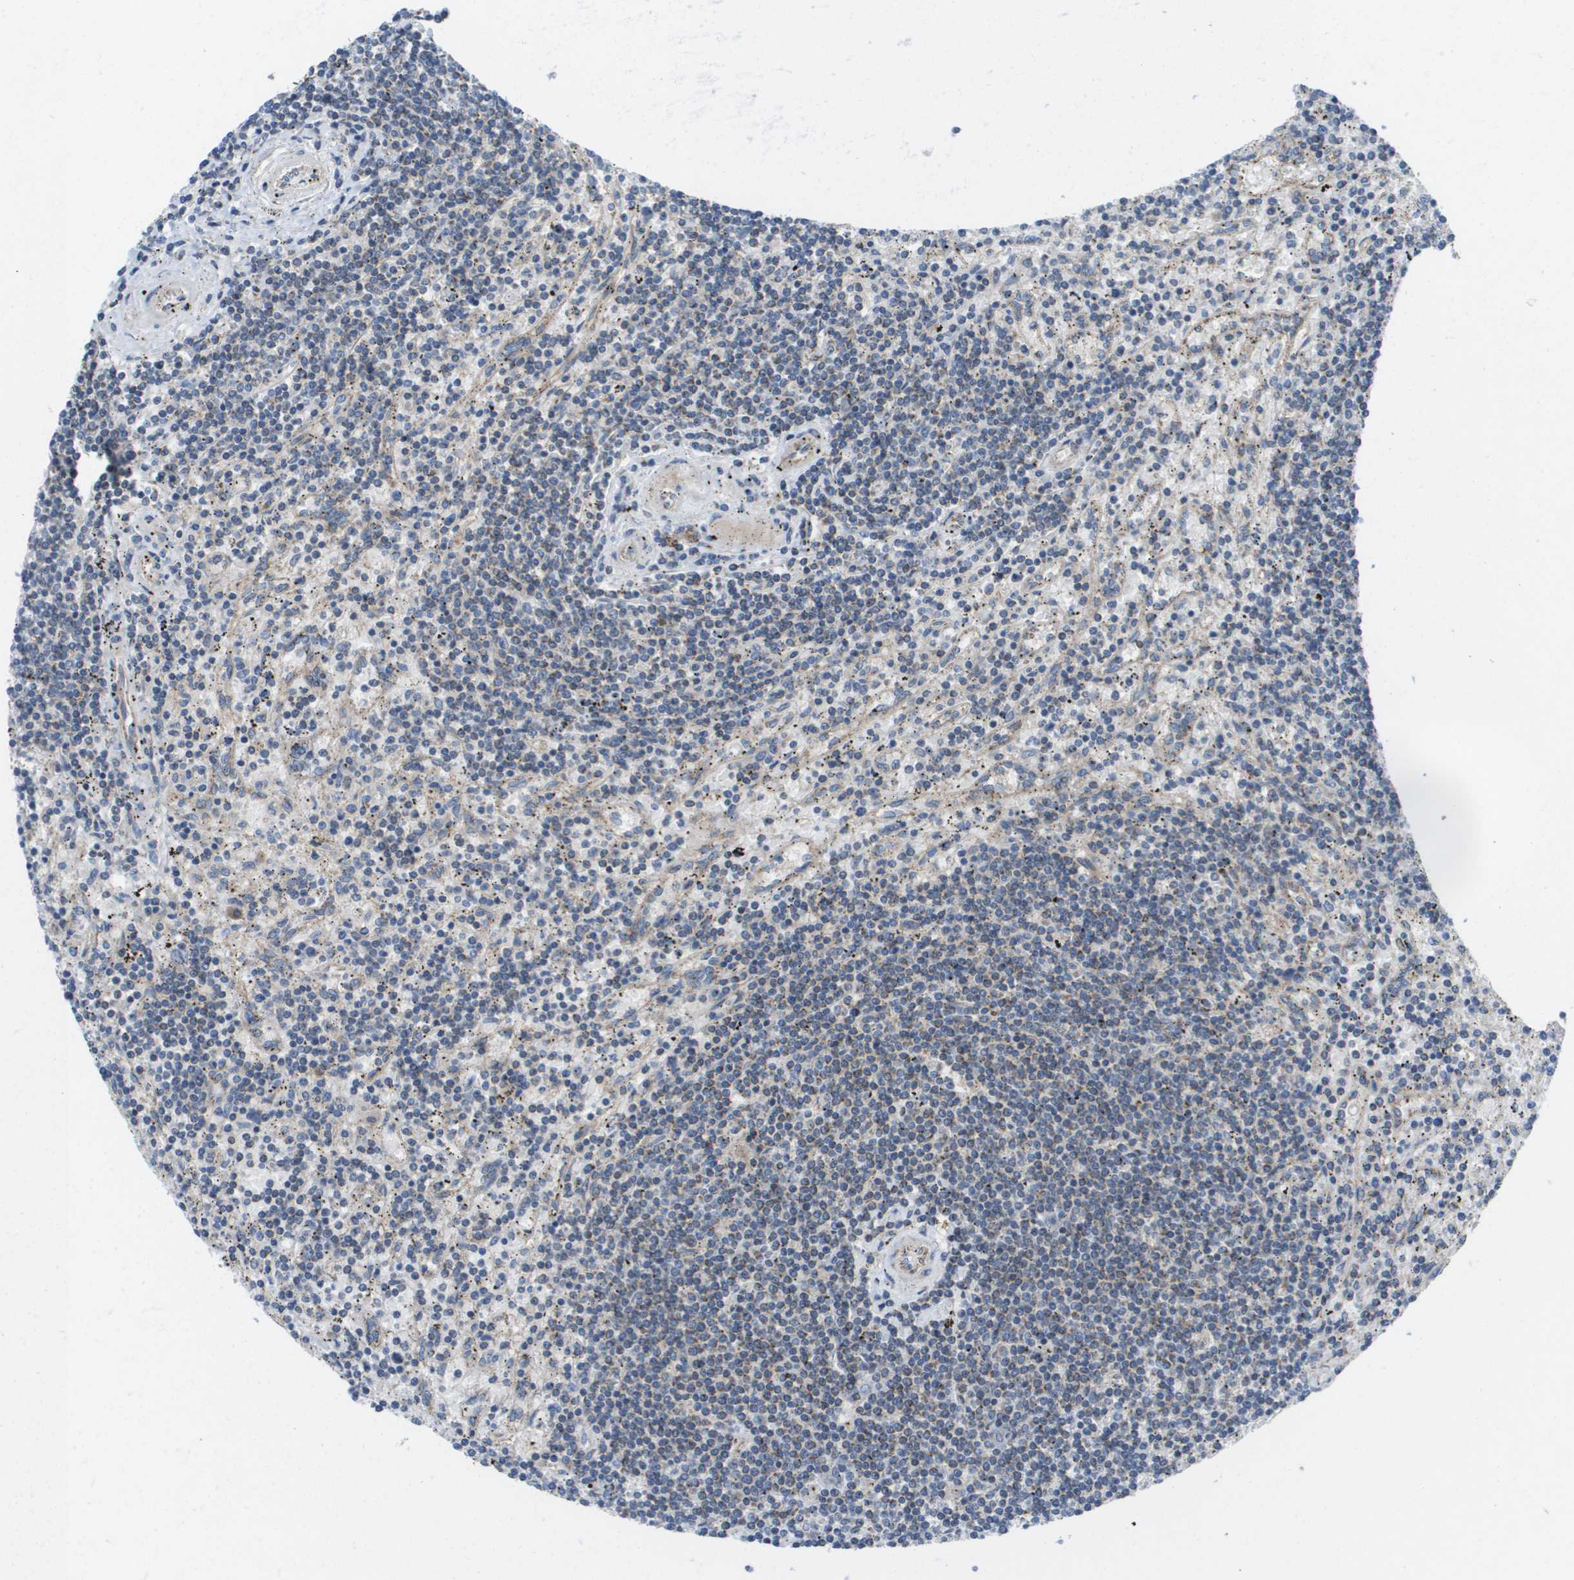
{"staining": {"intensity": "weak", "quantity": "<25%", "location": "cytoplasmic/membranous"}, "tissue": "lymphoma", "cell_type": "Tumor cells", "image_type": "cancer", "snomed": [{"axis": "morphology", "description": "Malignant lymphoma, non-Hodgkin's type, Low grade"}, {"axis": "topography", "description": "Spleen"}], "caption": "High power microscopy micrograph of an IHC micrograph of lymphoma, revealing no significant staining in tumor cells. The staining is performed using DAB brown chromogen with nuclei counter-stained in using hematoxylin.", "gene": "FIS1", "patient": {"sex": "male", "age": 76}}